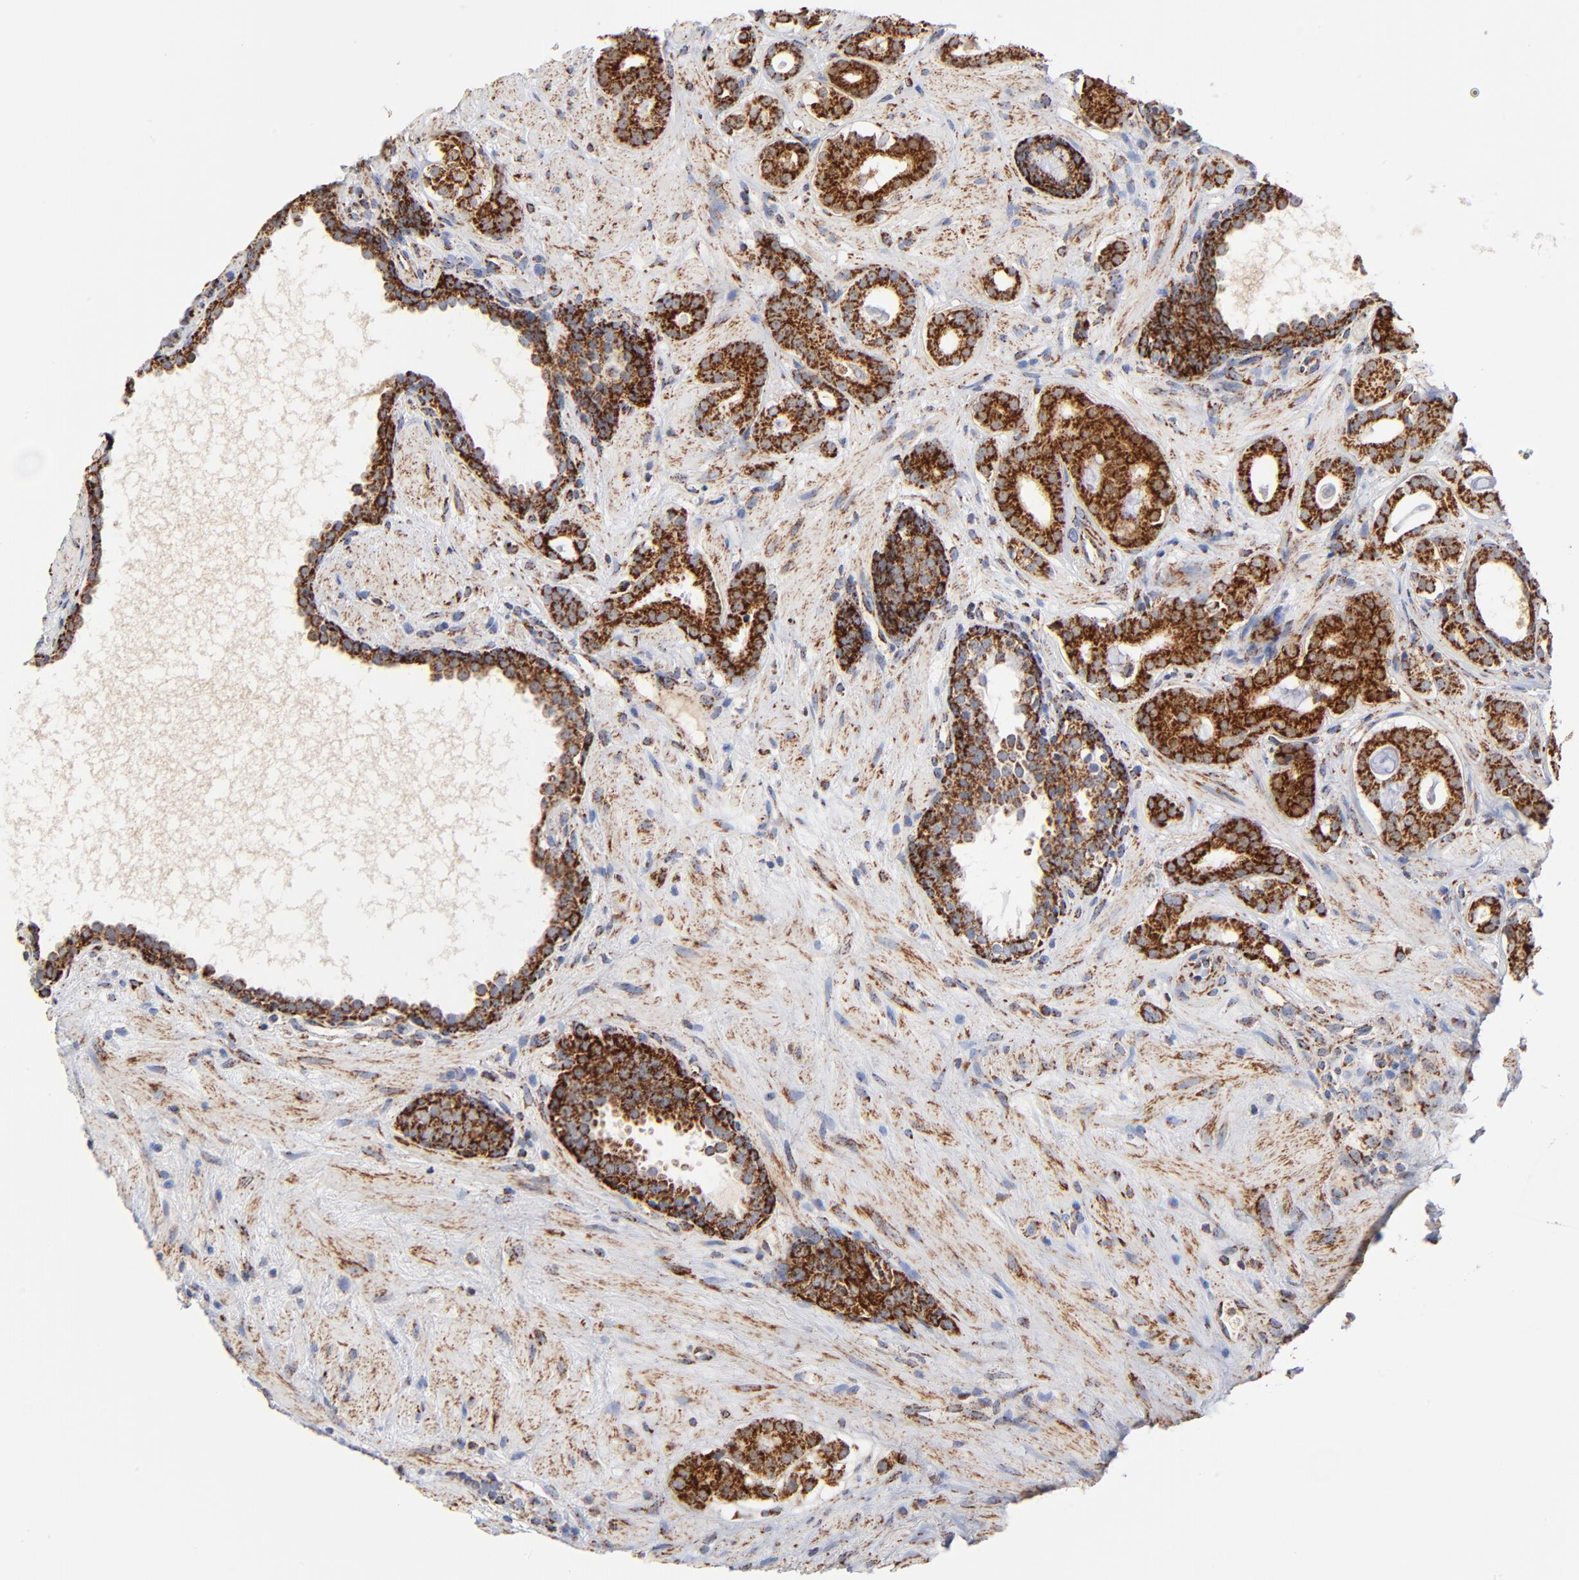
{"staining": {"intensity": "strong", "quantity": ">75%", "location": "cytoplasmic/membranous"}, "tissue": "prostate cancer", "cell_type": "Tumor cells", "image_type": "cancer", "snomed": [{"axis": "morphology", "description": "Adenocarcinoma, Low grade"}, {"axis": "topography", "description": "Prostate"}], "caption": "Tumor cells display strong cytoplasmic/membranous staining in approximately >75% of cells in prostate cancer.", "gene": "DIABLO", "patient": {"sex": "male", "age": 57}}